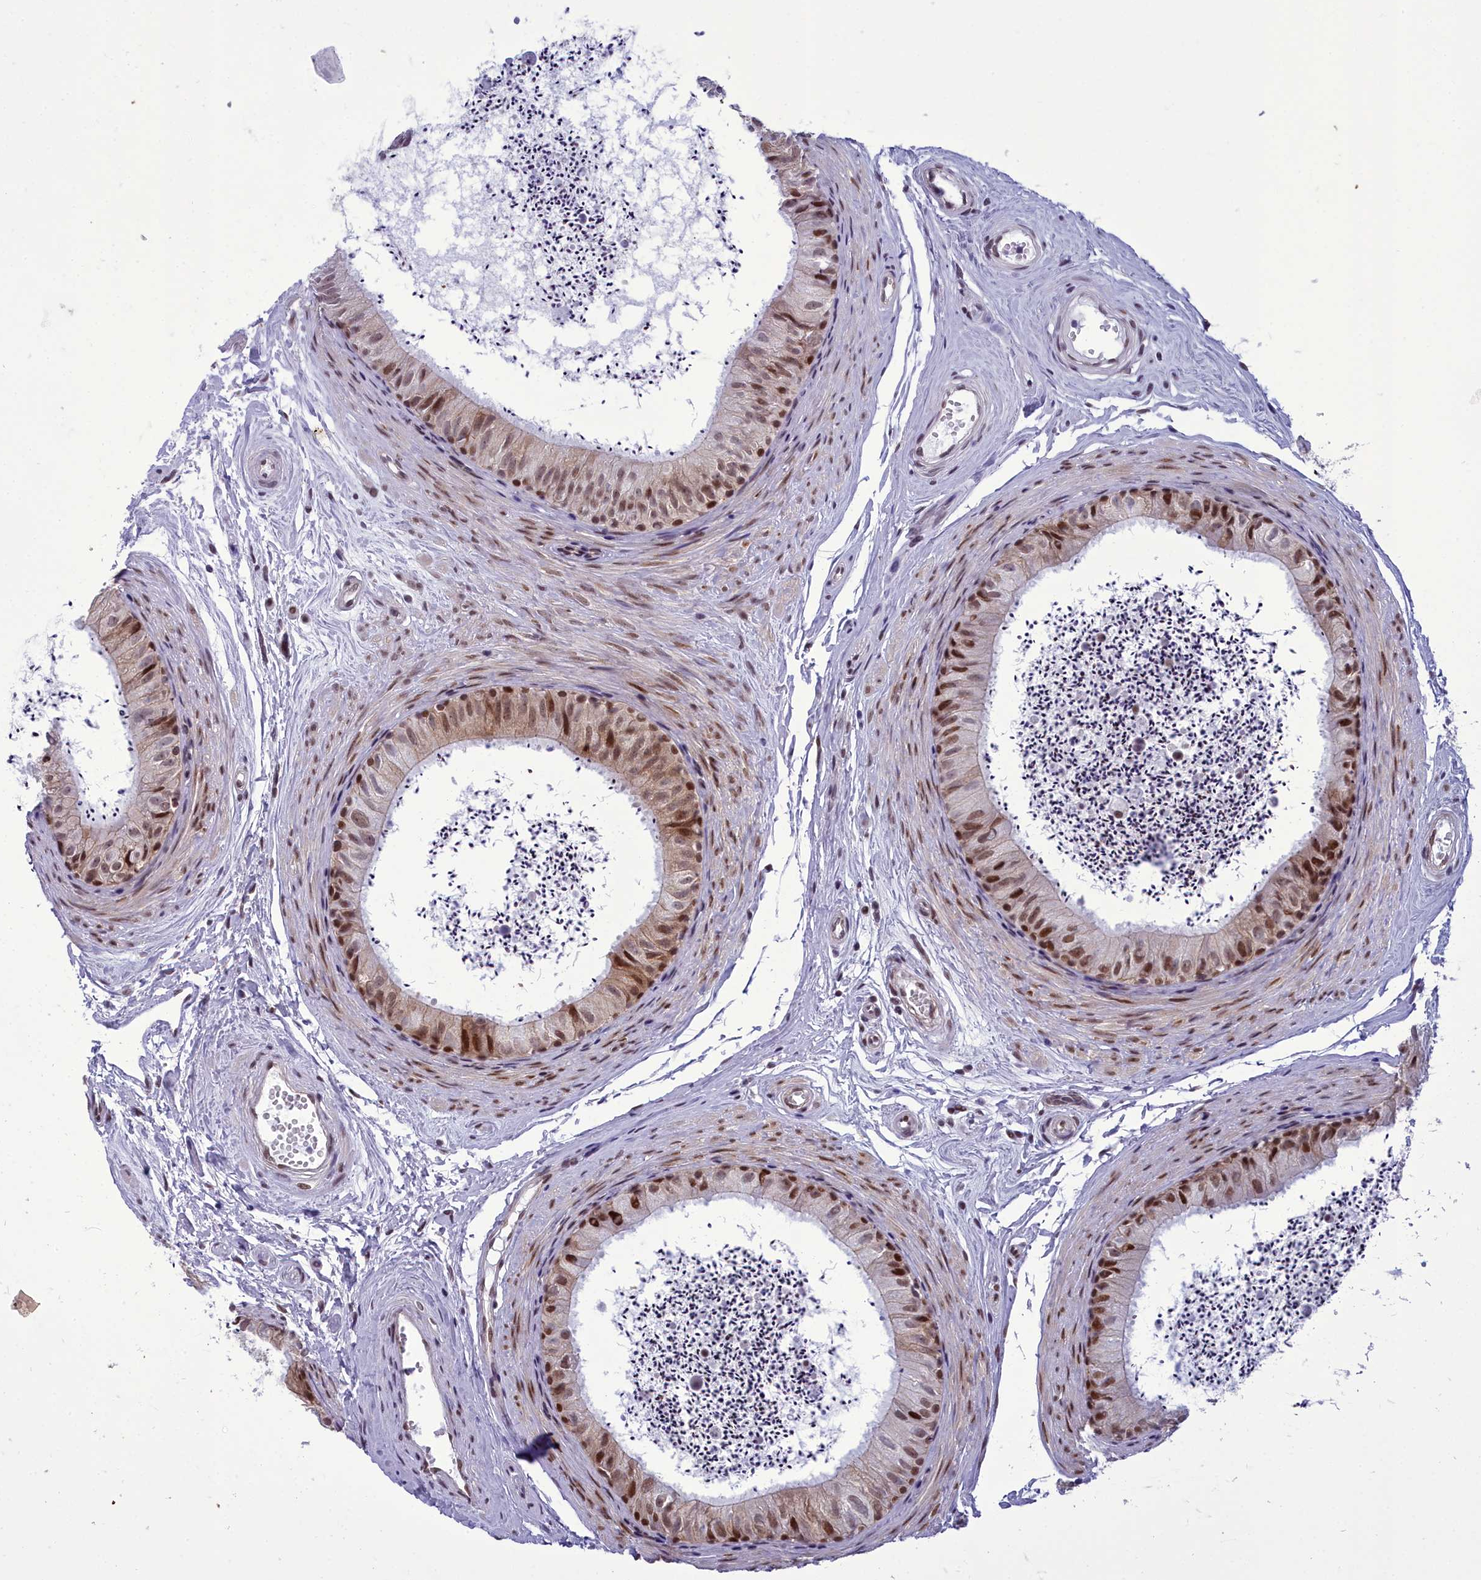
{"staining": {"intensity": "strong", "quantity": "25%-75%", "location": "cytoplasmic/membranous,nuclear"}, "tissue": "epididymis", "cell_type": "Glandular cells", "image_type": "normal", "snomed": [{"axis": "morphology", "description": "Normal tissue, NOS"}, {"axis": "topography", "description": "Epididymis"}], "caption": "Human epididymis stained with a brown dye demonstrates strong cytoplasmic/membranous,nuclear positive expression in approximately 25%-75% of glandular cells.", "gene": "CEACAM19", "patient": {"sex": "male", "age": 56}}